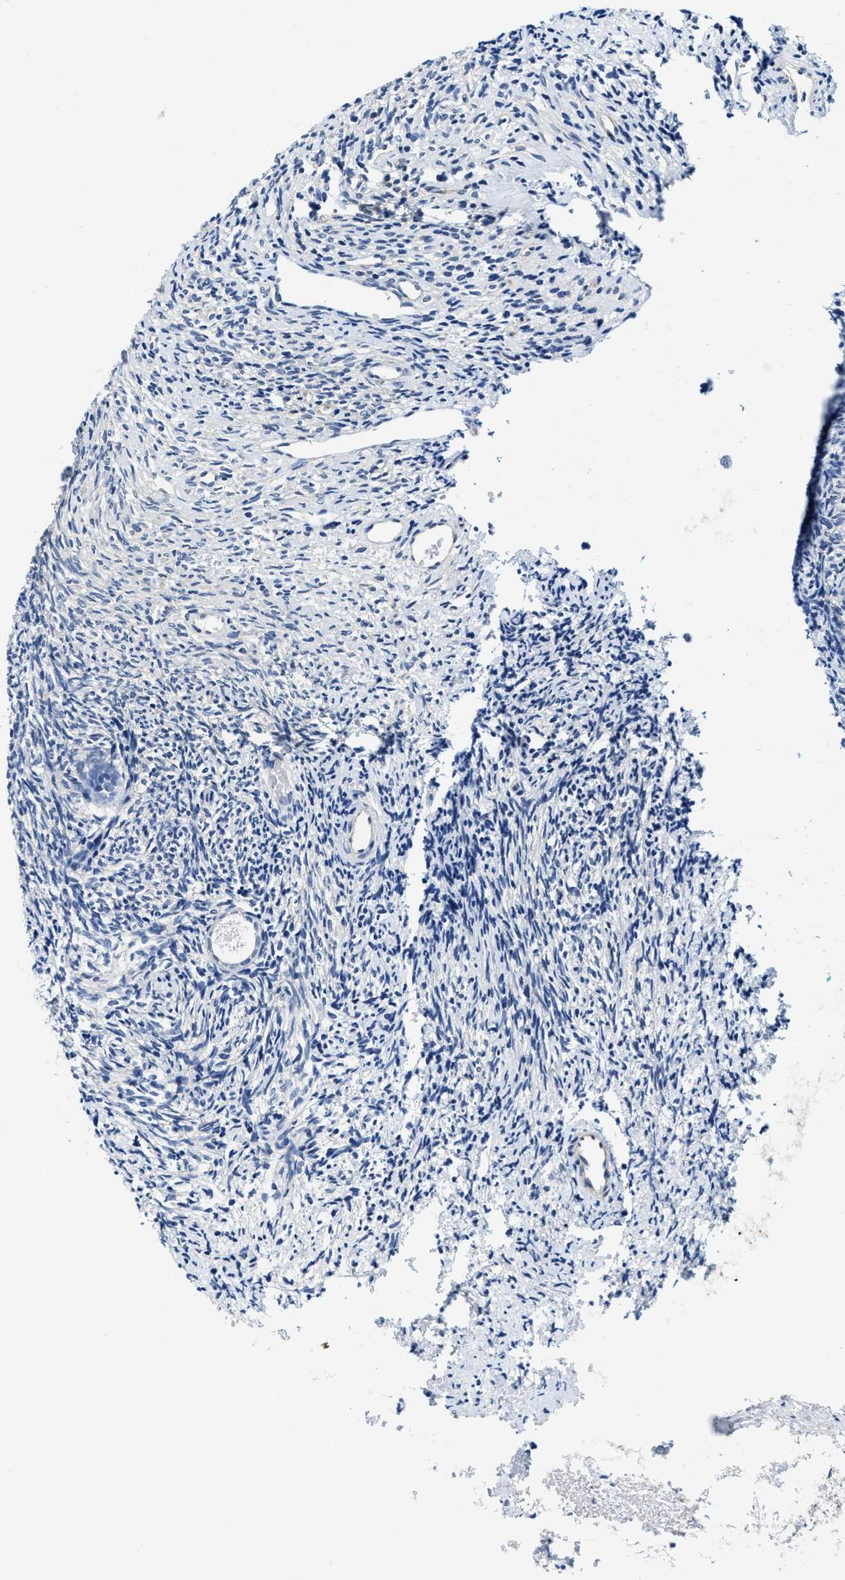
{"staining": {"intensity": "negative", "quantity": "none", "location": "none"}, "tissue": "ovary", "cell_type": "Follicle cells", "image_type": "normal", "snomed": [{"axis": "morphology", "description": "Normal tissue, NOS"}, {"axis": "topography", "description": "Ovary"}], "caption": "The image displays no significant positivity in follicle cells of ovary. (Brightfield microscopy of DAB (3,3'-diaminobenzidine) immunohistochemistry (IHC) at high magnification).", "gene": "EIF2AK2", "patient": {"sex": "female", "age": 41}}